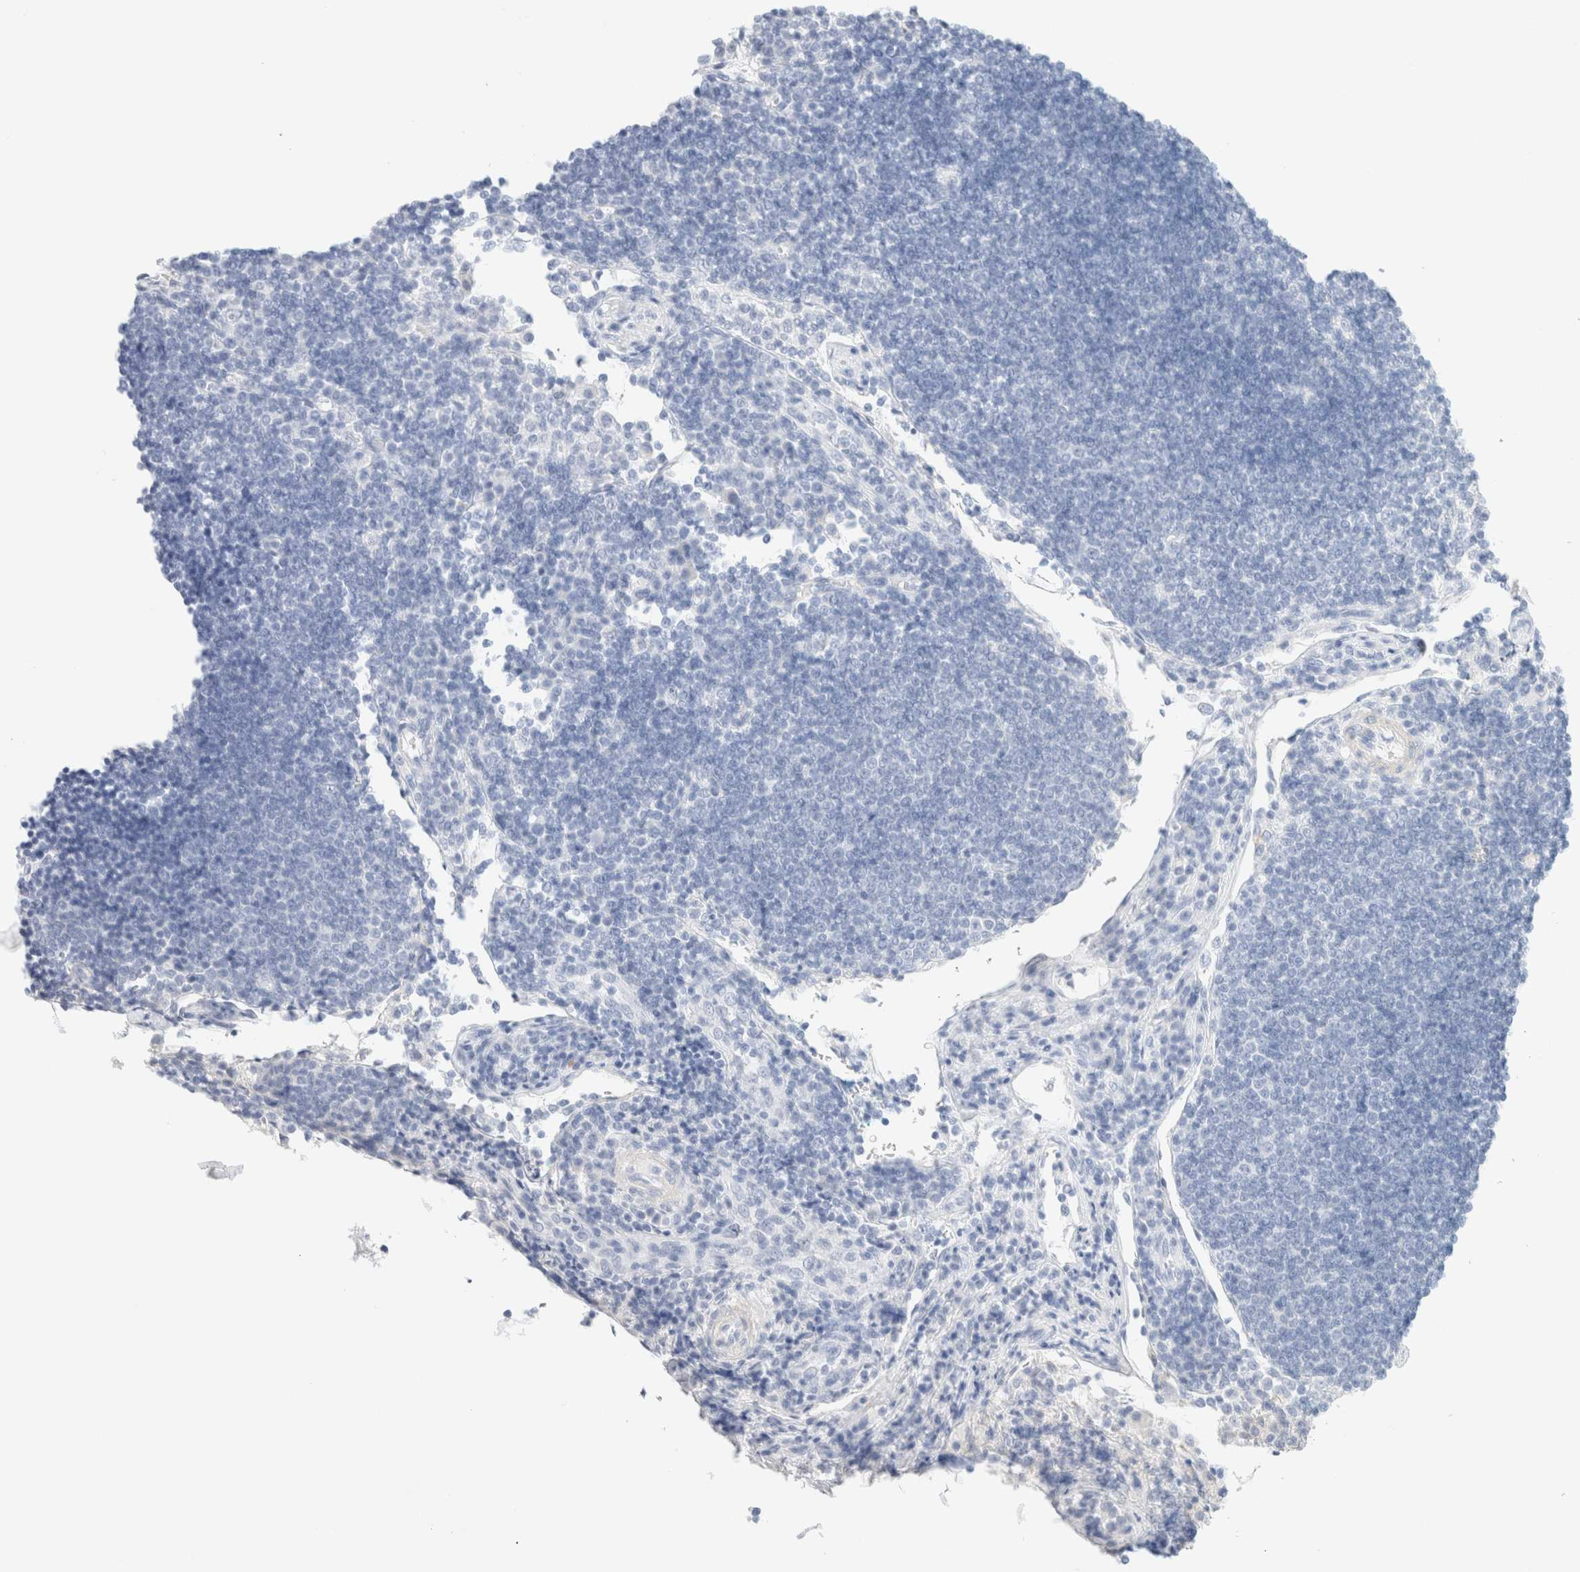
{"staining": {"intensity": "negative", "quantity": "none", "location": "none"}, "tissue": "lymph node", "cell_type": "Germinal center cells", "image_type": "normal", "snomed": [{"axis": "morphology", "description": "Normal tissue, NOS"}, {"axis": "topography", "description": "Lymph node"}], "caption": "IHC micrograph of benign lymph node: lymph node stained with DAB reveals no significant protein staining in germinal center cells.", "gene": "DPYS", "patient": {"sex": "female", "age": 53}}